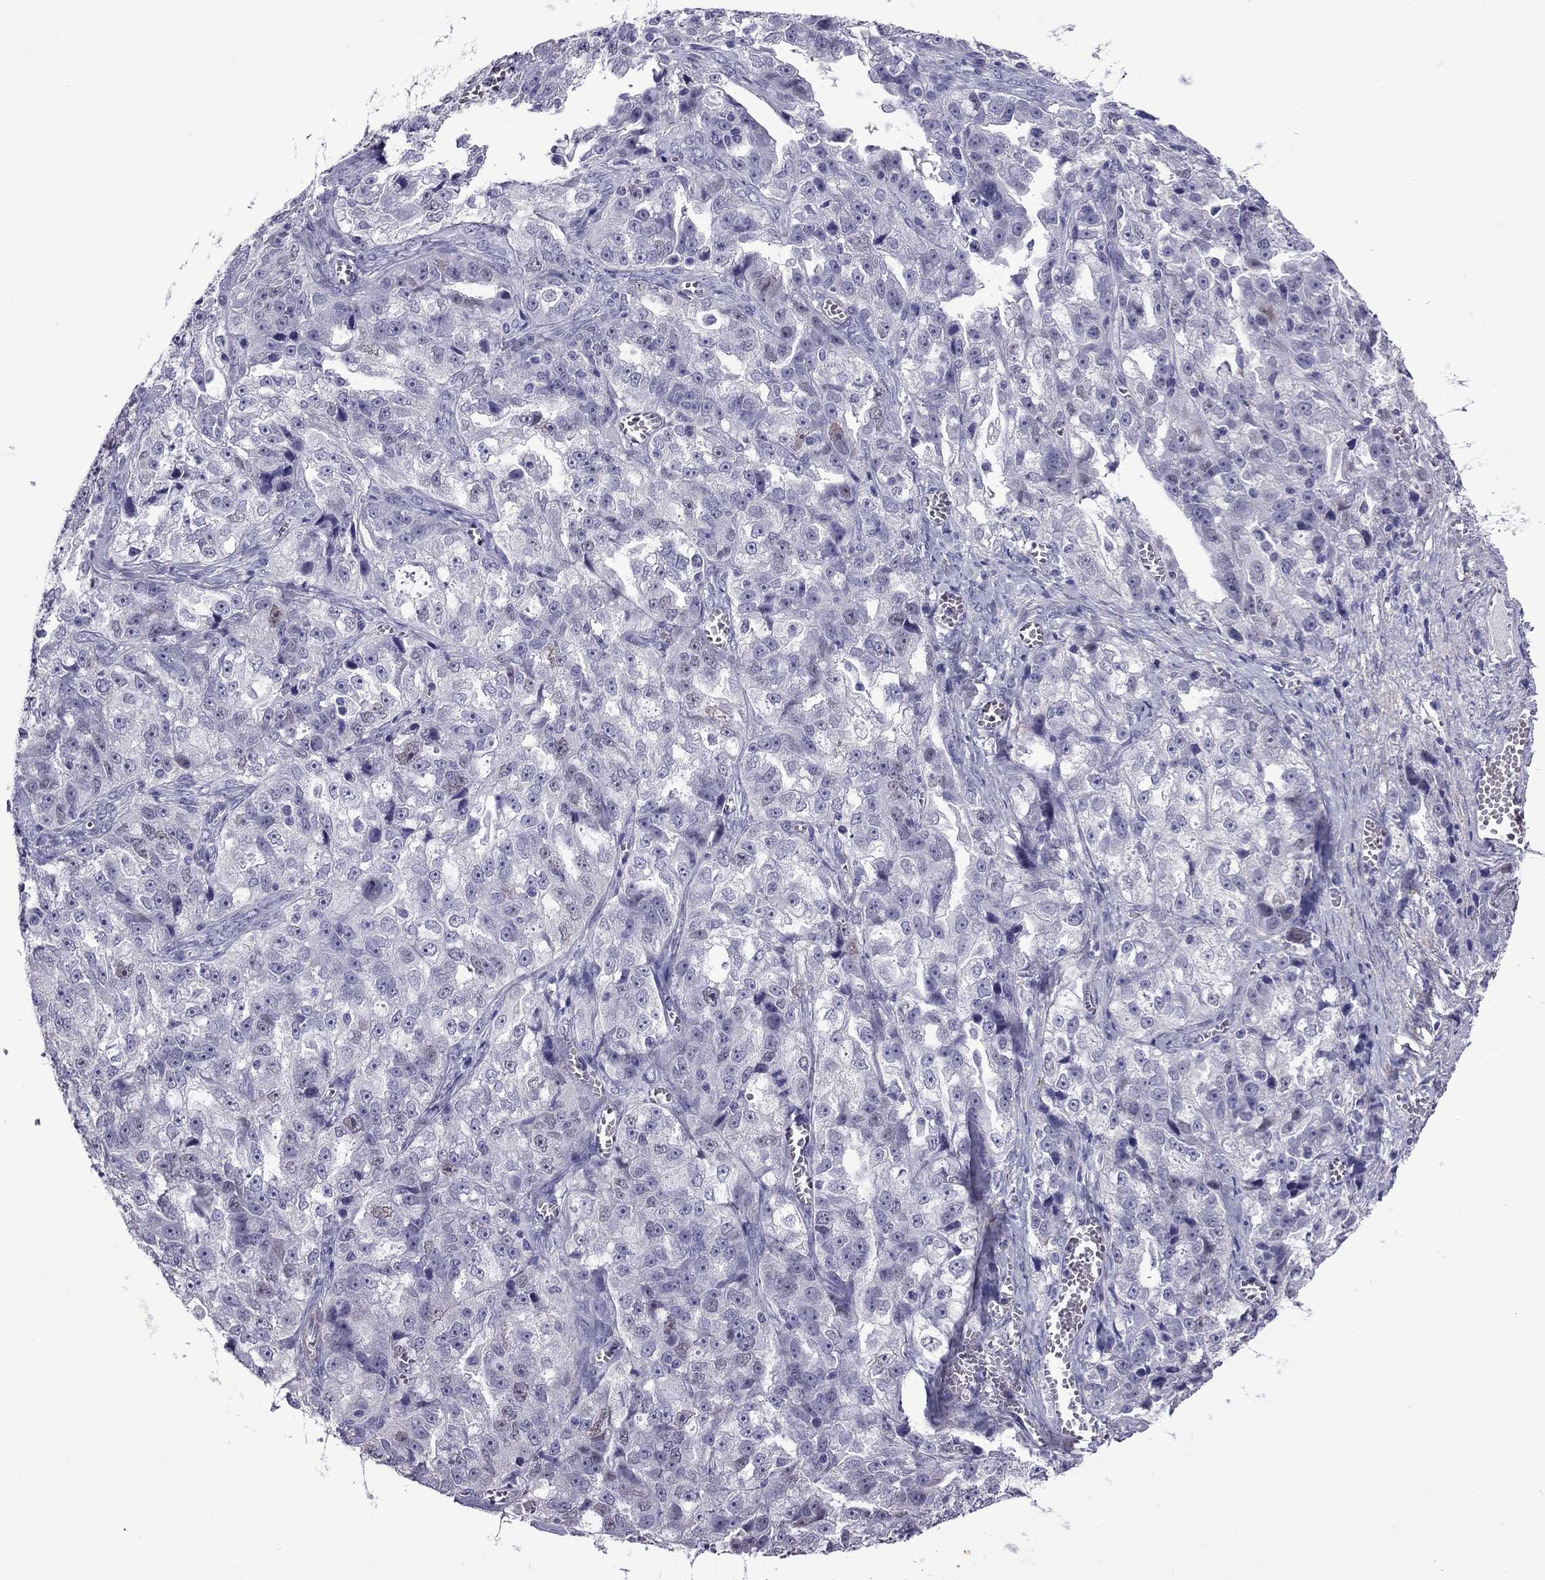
{"staining": {"intensity": "negative", "quantity": "none", "location": "none"}, "tissue": "ovarian cancer", "cell_type": "Tumor cells", "image_type": "cancer", "snomed": [{"axis": "morphology", "description": "Cystadenocarcinoma, serous, NOS"}, {"axis": "topography", "description": "Ovary"}], "caption": "The IHC photomicrograph has no significant positivity in tumor cells of ovarian cancer tissue.", "gene": "CHRNA5", "patient": {"sex": "female", "age": 51}}